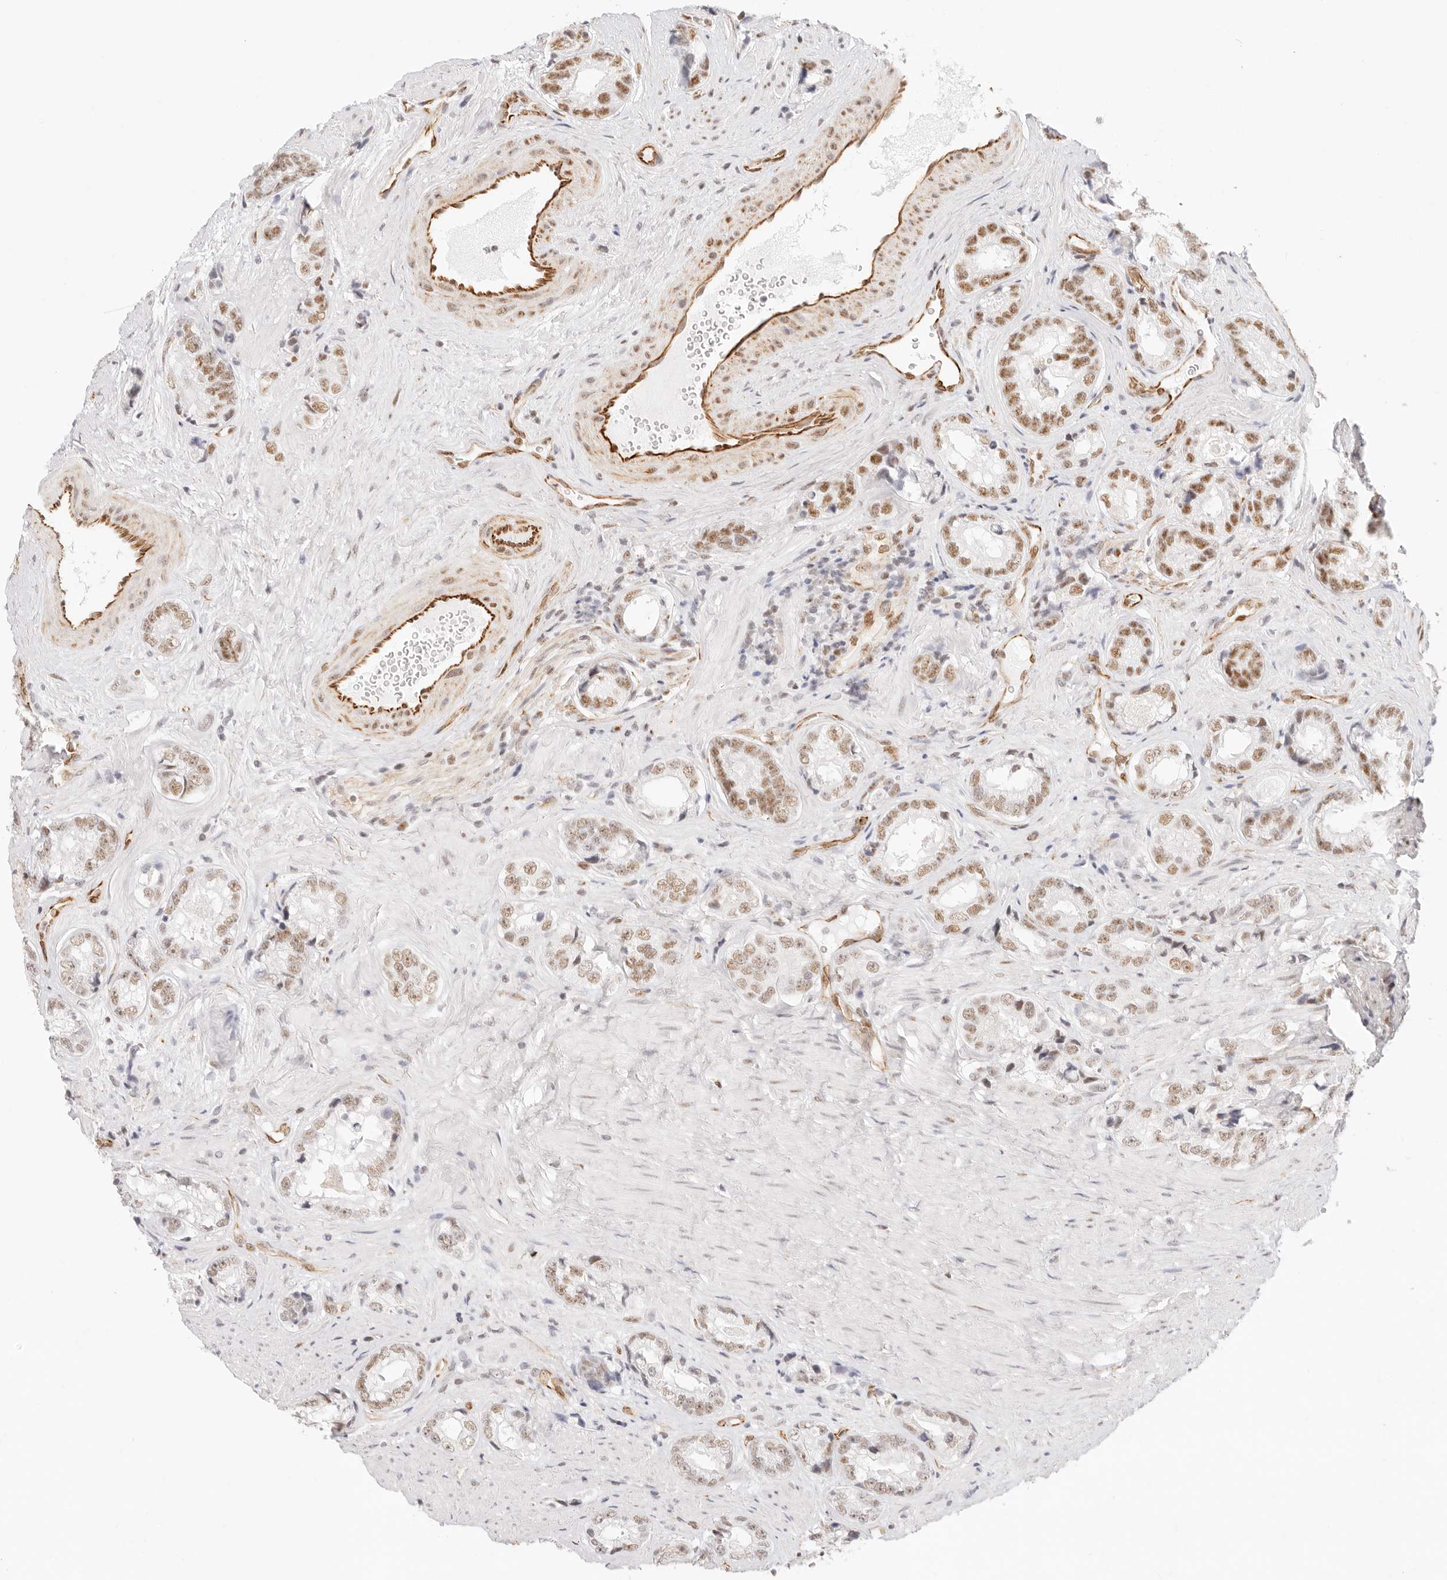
{"staining": {"intensity": "moderate", "quantity": "25%-75%", "location": "nuclear"}, "tissue": "prostate cancer", "cell_type": "Tumor cells", "image_type": "cancer", "snomed": [{"axis": "morphology", "description": "Adenocarcinoma, High grade"}, {"axis": "topography", "description": "Prostate"}], "caption": "Adenocarcinoma (high-grade) (prostate) tissue exhibits moderate nuclear positivity in about 25%-75% of tumor cells (Brightfield microscopy of DAB IHC at high magnification).", "gene": "ZC3H11A", "patient": {"sex": "male", "age": 61}}